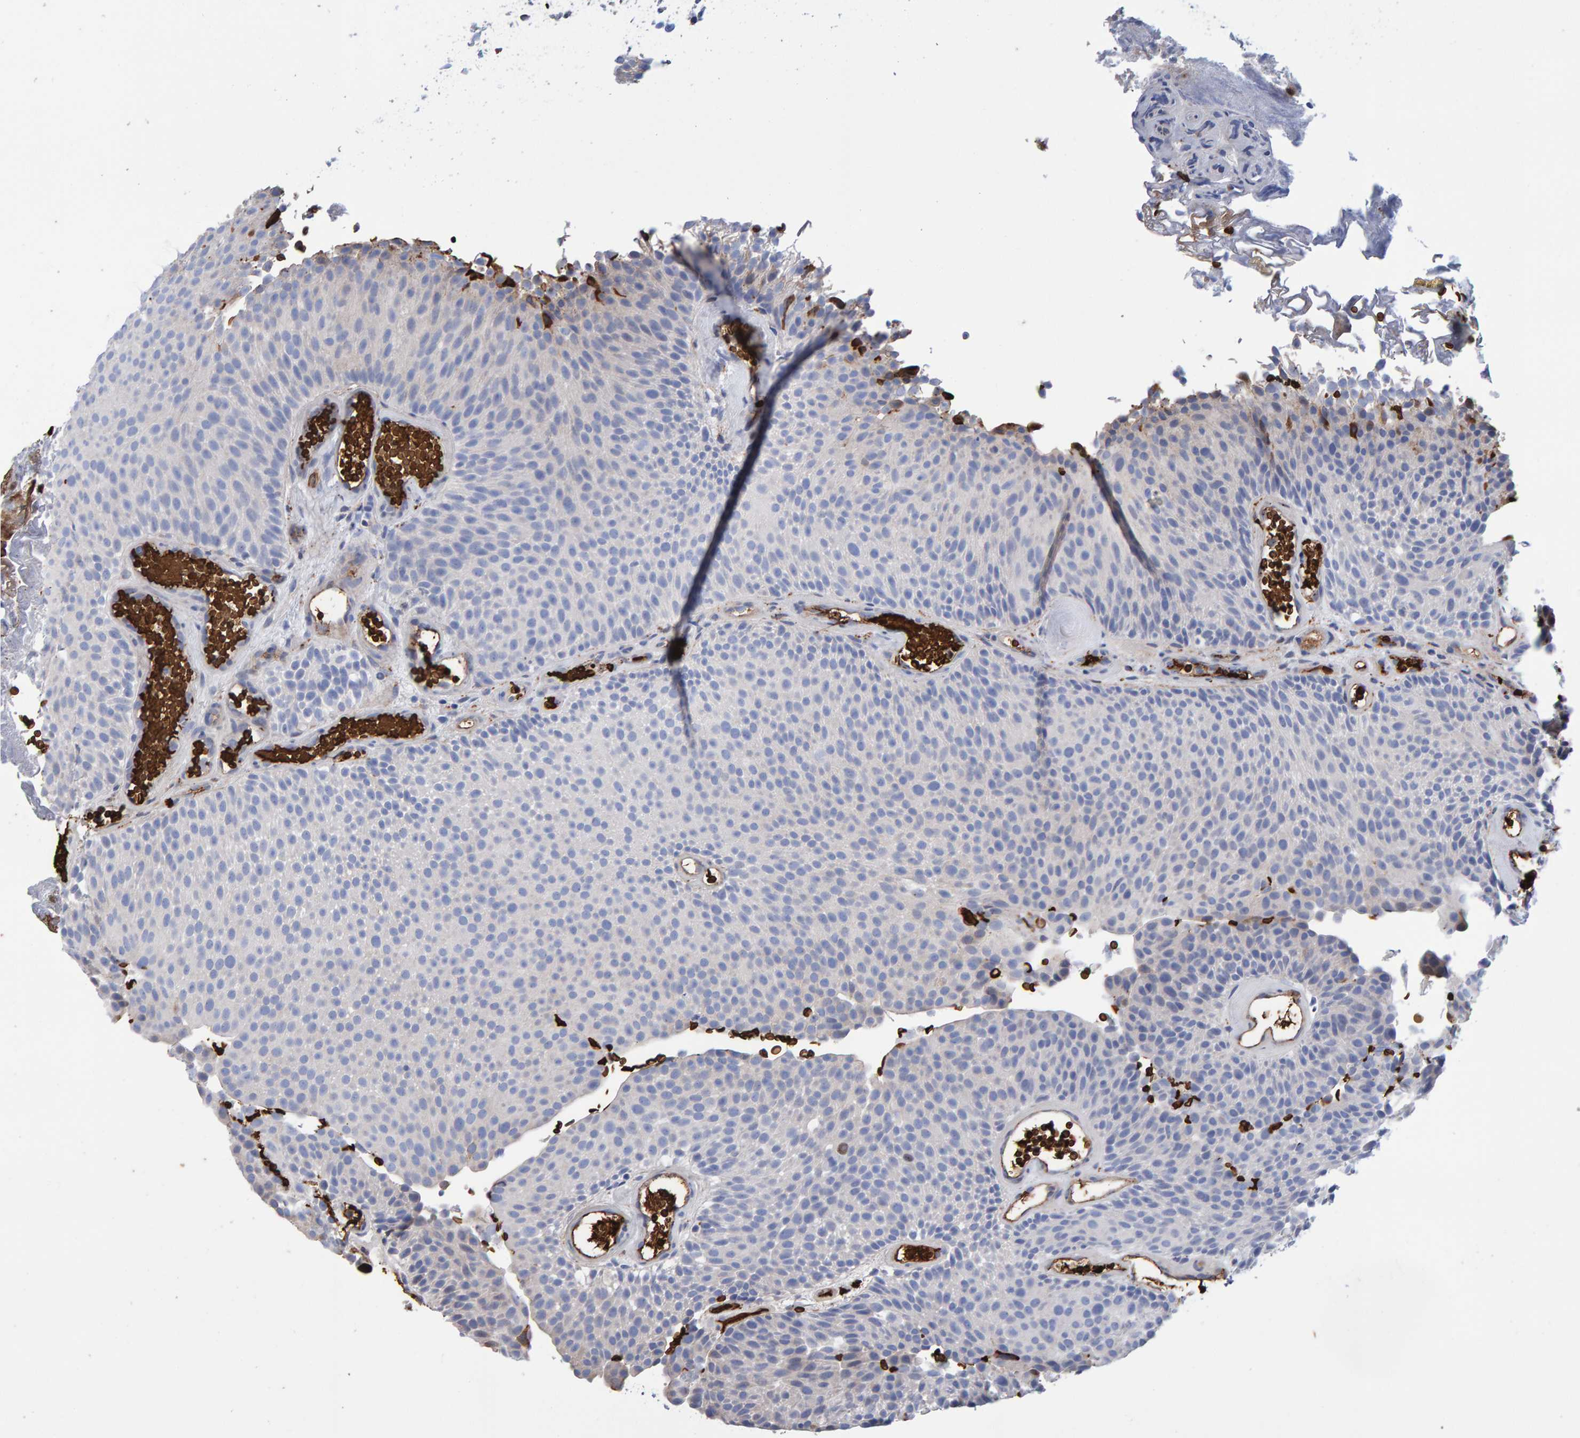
{"staining": {"intensity": "weak", "quantity": "<25%", "location": "cytoplasmic/membranous"}, "tissue": "urothelial cancer", "cell_type": "Tumor cells", "image_type": "cancer", "snomed": [{"axis": "morphology", "description": "Urothelial carcinoma, Low grade"}, {"axis": "topography", "description": "Urinary bladder"}], "caption": "A high-resolution image shows IHC staining of urothelial cancer, which shows no significant staining in tumor cells.", "gene": "VPS9D1", "patient": {"sex": "male", "age": 78}}